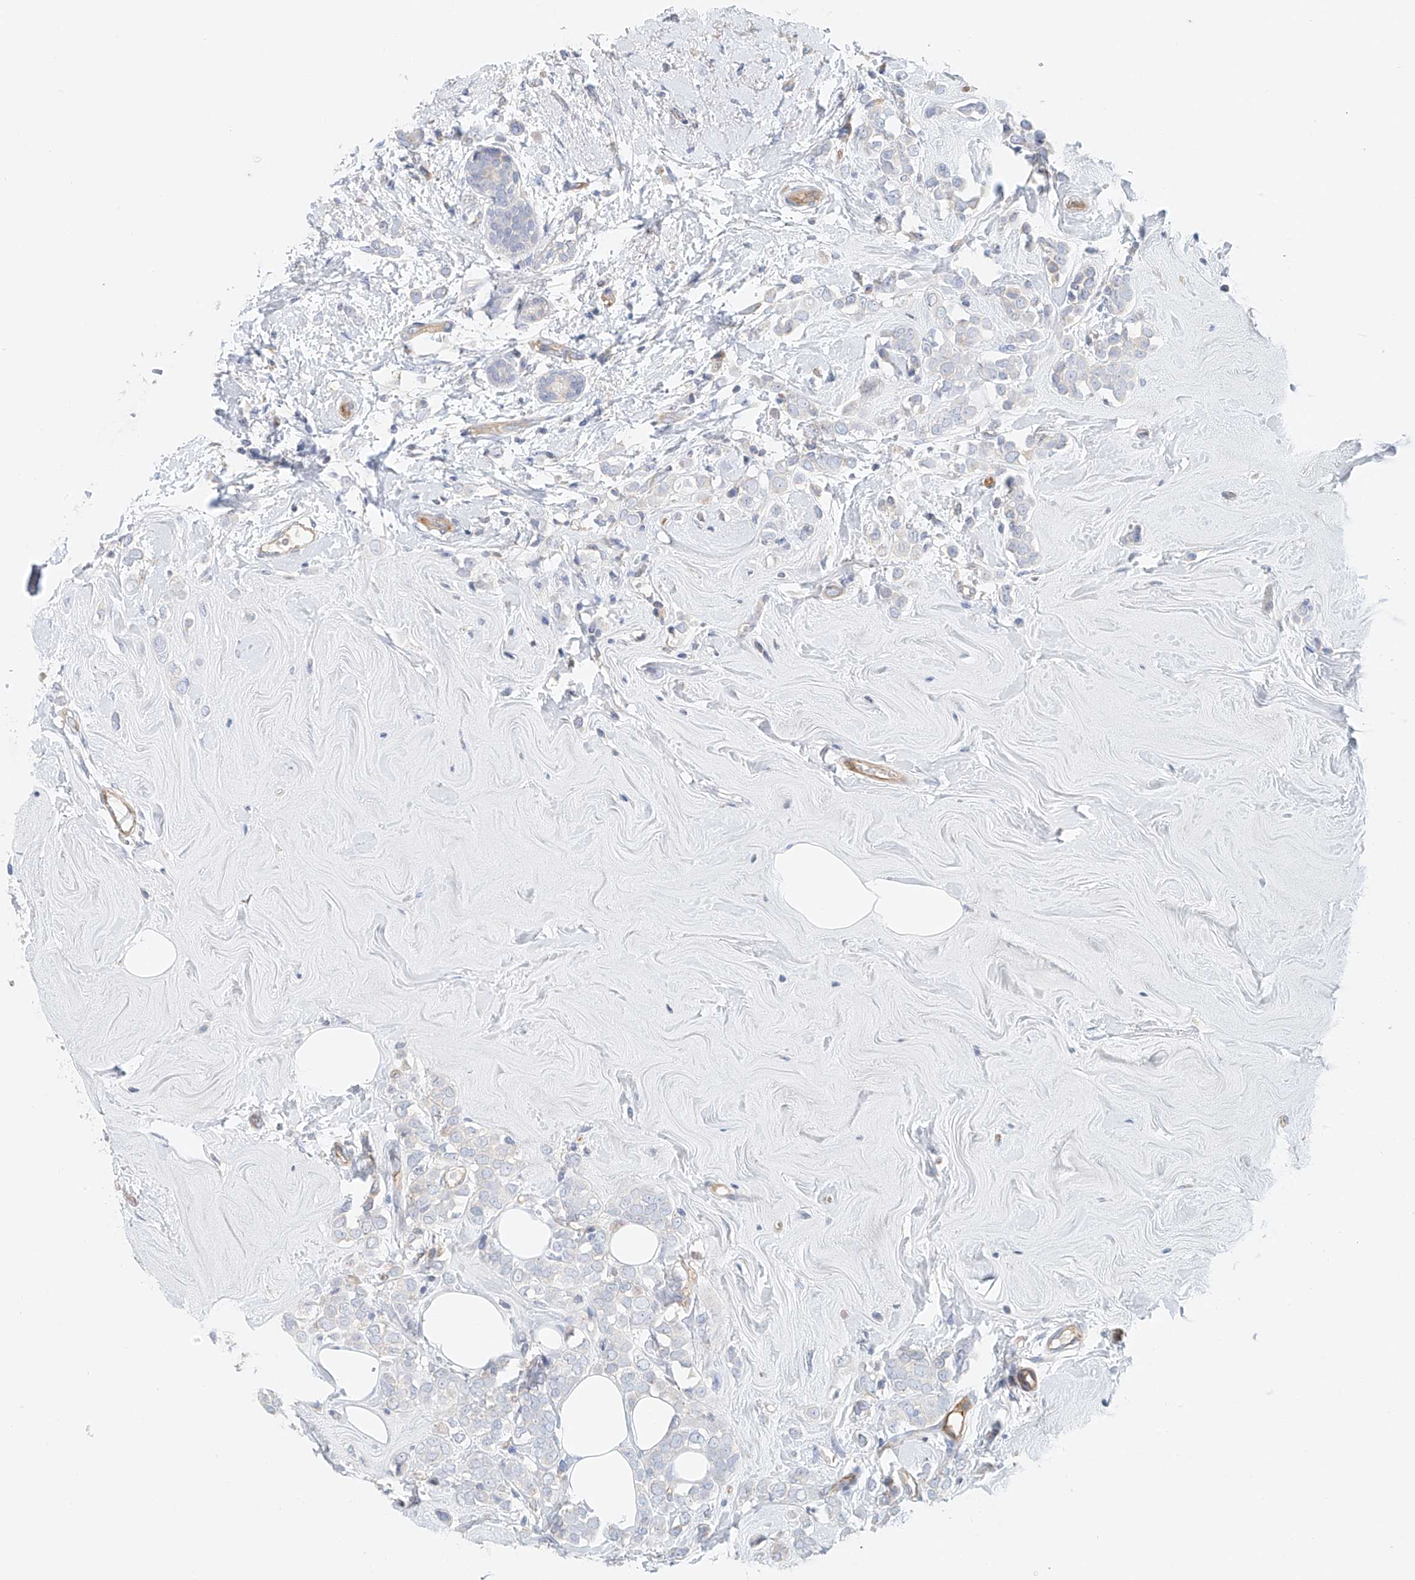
{"staining": {"intensity": "negative", "quantity": "none", "location": "none"}, "tissue": "breast cancer", "cell_type": "Tumor cells", "image_type": "cancer", "snomed": [{"axis": "morphology", "description": "Lobular carcinoma"}, {"axis": "topography", "description": "Breast"}], "caption": "Photomicrograph shows no significant protein expression in tumor cells of breast cancer. (Immunohistochemistry, brightfield microscopy, high magnification).", "gene": "FRYL", "patient": {"sex": "female", "age": 47}}